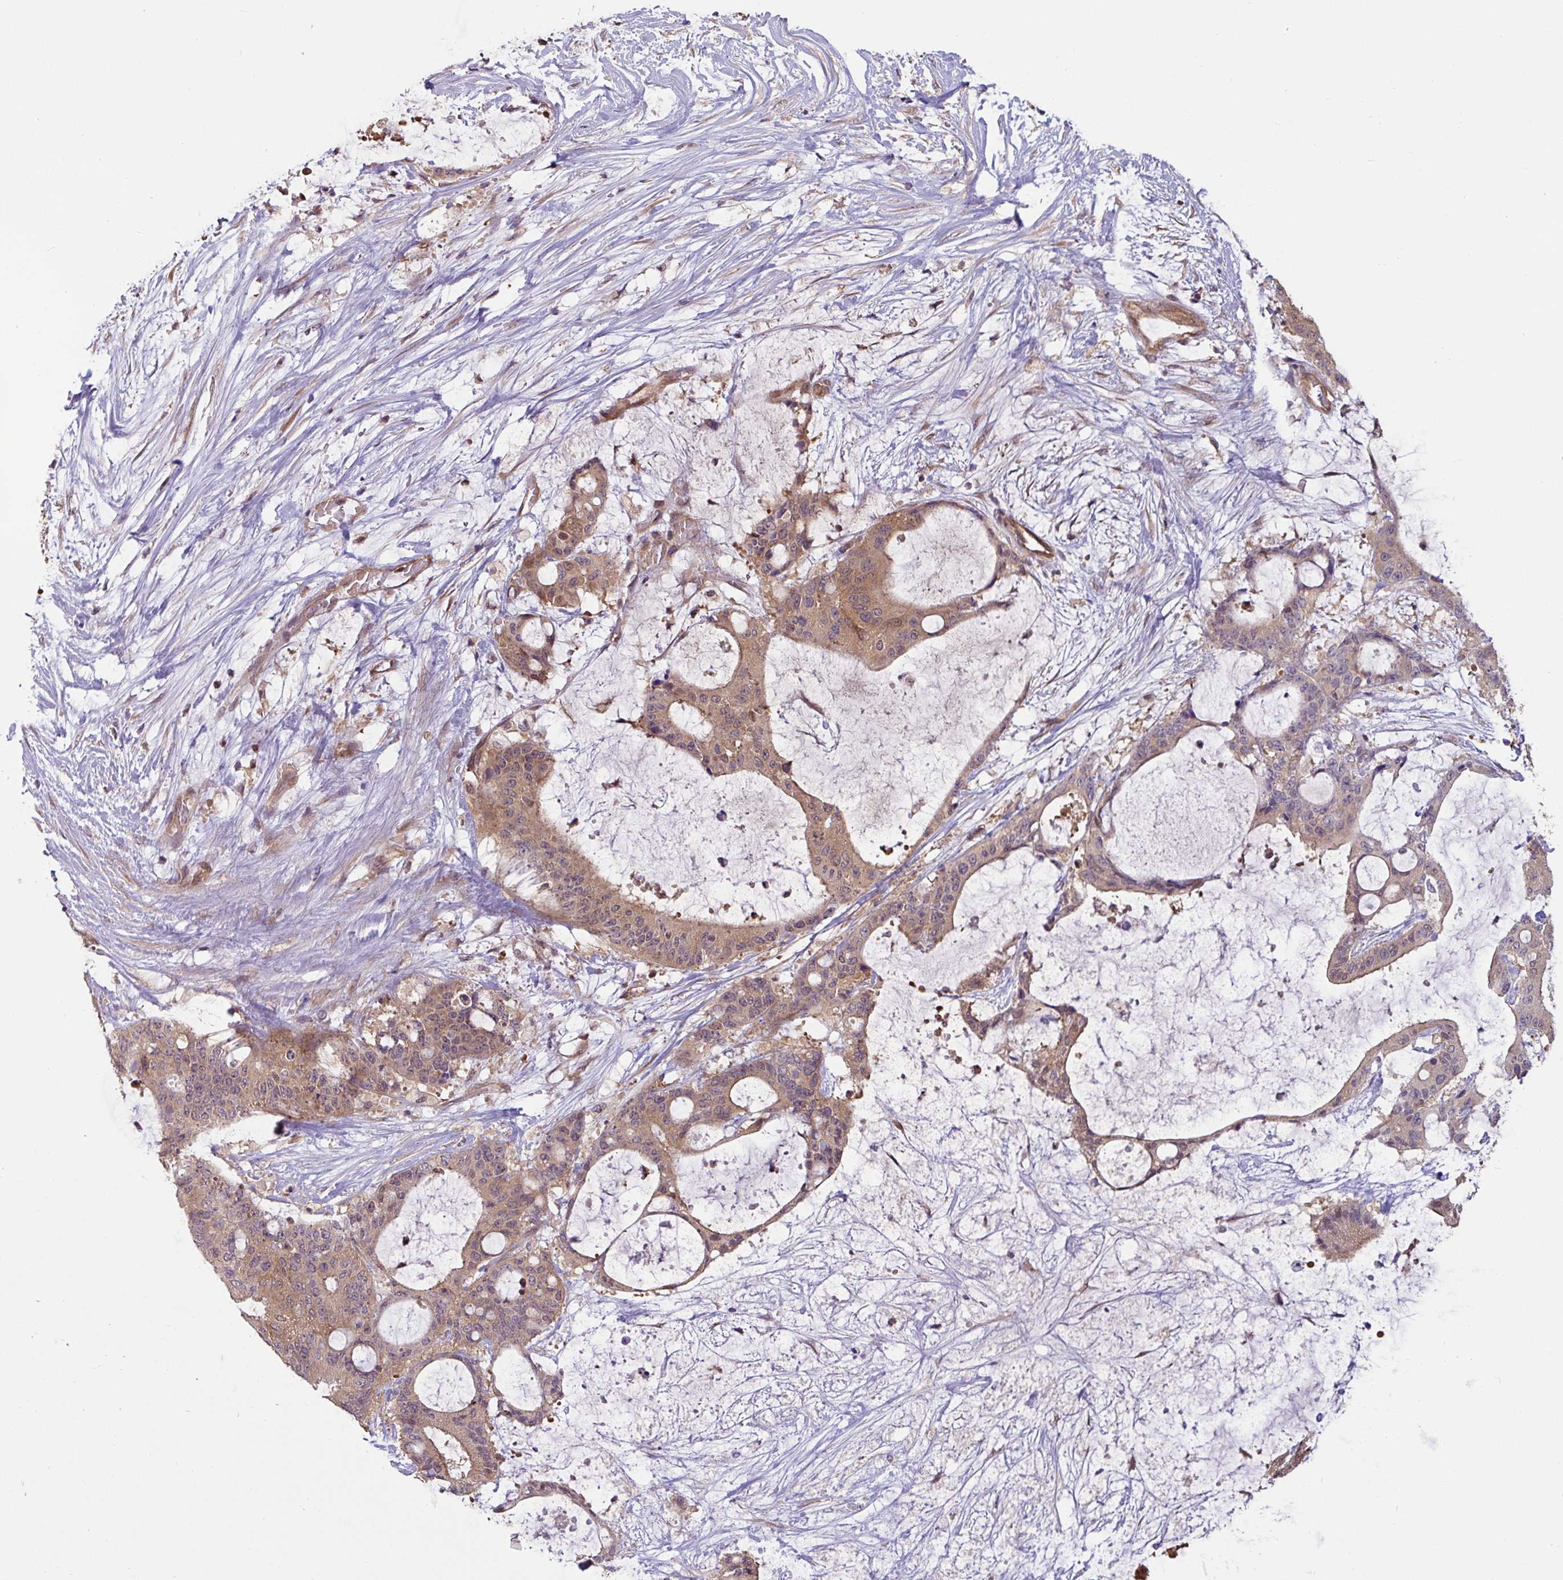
{"staining": {"intensity": "weak", "quantity": "25%-75%", "location": "cytoplasmic/membranous"}, "tissue": "liver cancer", "cell_type": "Tumor cells", "image_type": "cancer", "snomed": [{"axis": "morphology", "description": "Normal tissue, NOS"}, {"axis": "morphology", "description": "Cholangiocarcinoma"}, {"axis": "topography", "description": "Liver"}, {"axis": "topography", "description": "Peripheral nerve tissue"}], "caption": "IHC (DAB) staining of human liver cancer reveals weak cytoplasmic/membranous protein positivity in about 25%-75% of tumor cells. The staining is performed using DAB brown chromogen to label protein expression. The nuclei are counter-stained blue using hematoxylin.", "gene": "SHB", "patient": {"sex": "female", "age": 73}}